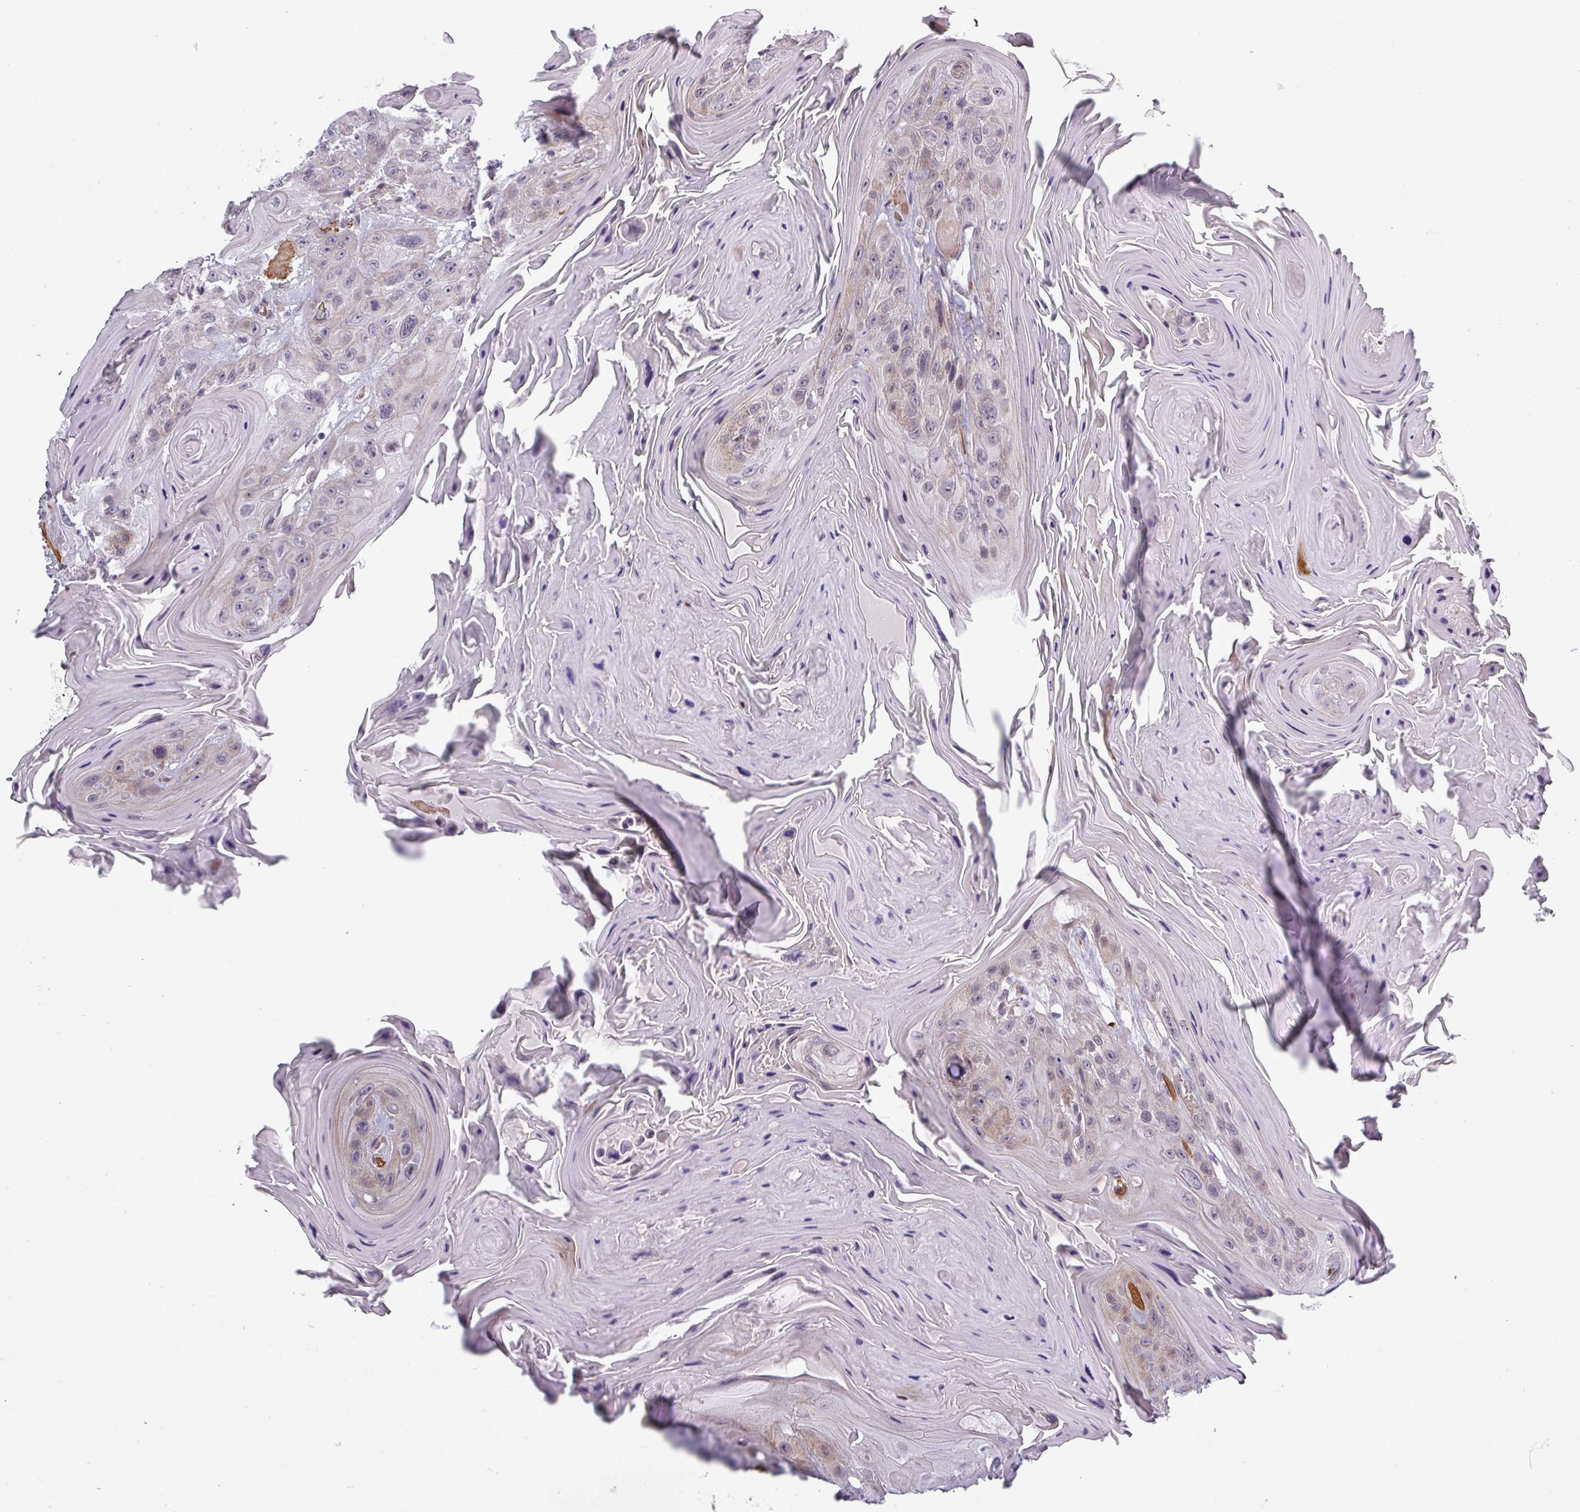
{"staining": {"intensity": "moderate", "quantity": "25%-75%", "location": "cytoplasmic/membranous,nuclear"}, "tissue": "head and neck cancer", "cell_type": "Tumor cells", "image_type": "cancer", "snomed": [{"axis": "morphology", "description": "Squamous cell carcinoma, NOS"}, {"axis": "topography", "description": "Head-Neck"}], "caption": "Squamous cell carcinoma (head and neck) stained for a protein (brown) reveals moderate cytoplasmic/membranous and nuclear positive staining in about 25%-75% of tumor cells.", "gene": "PRAMEF12", "patient": {"sex": "female", "age": 59}}